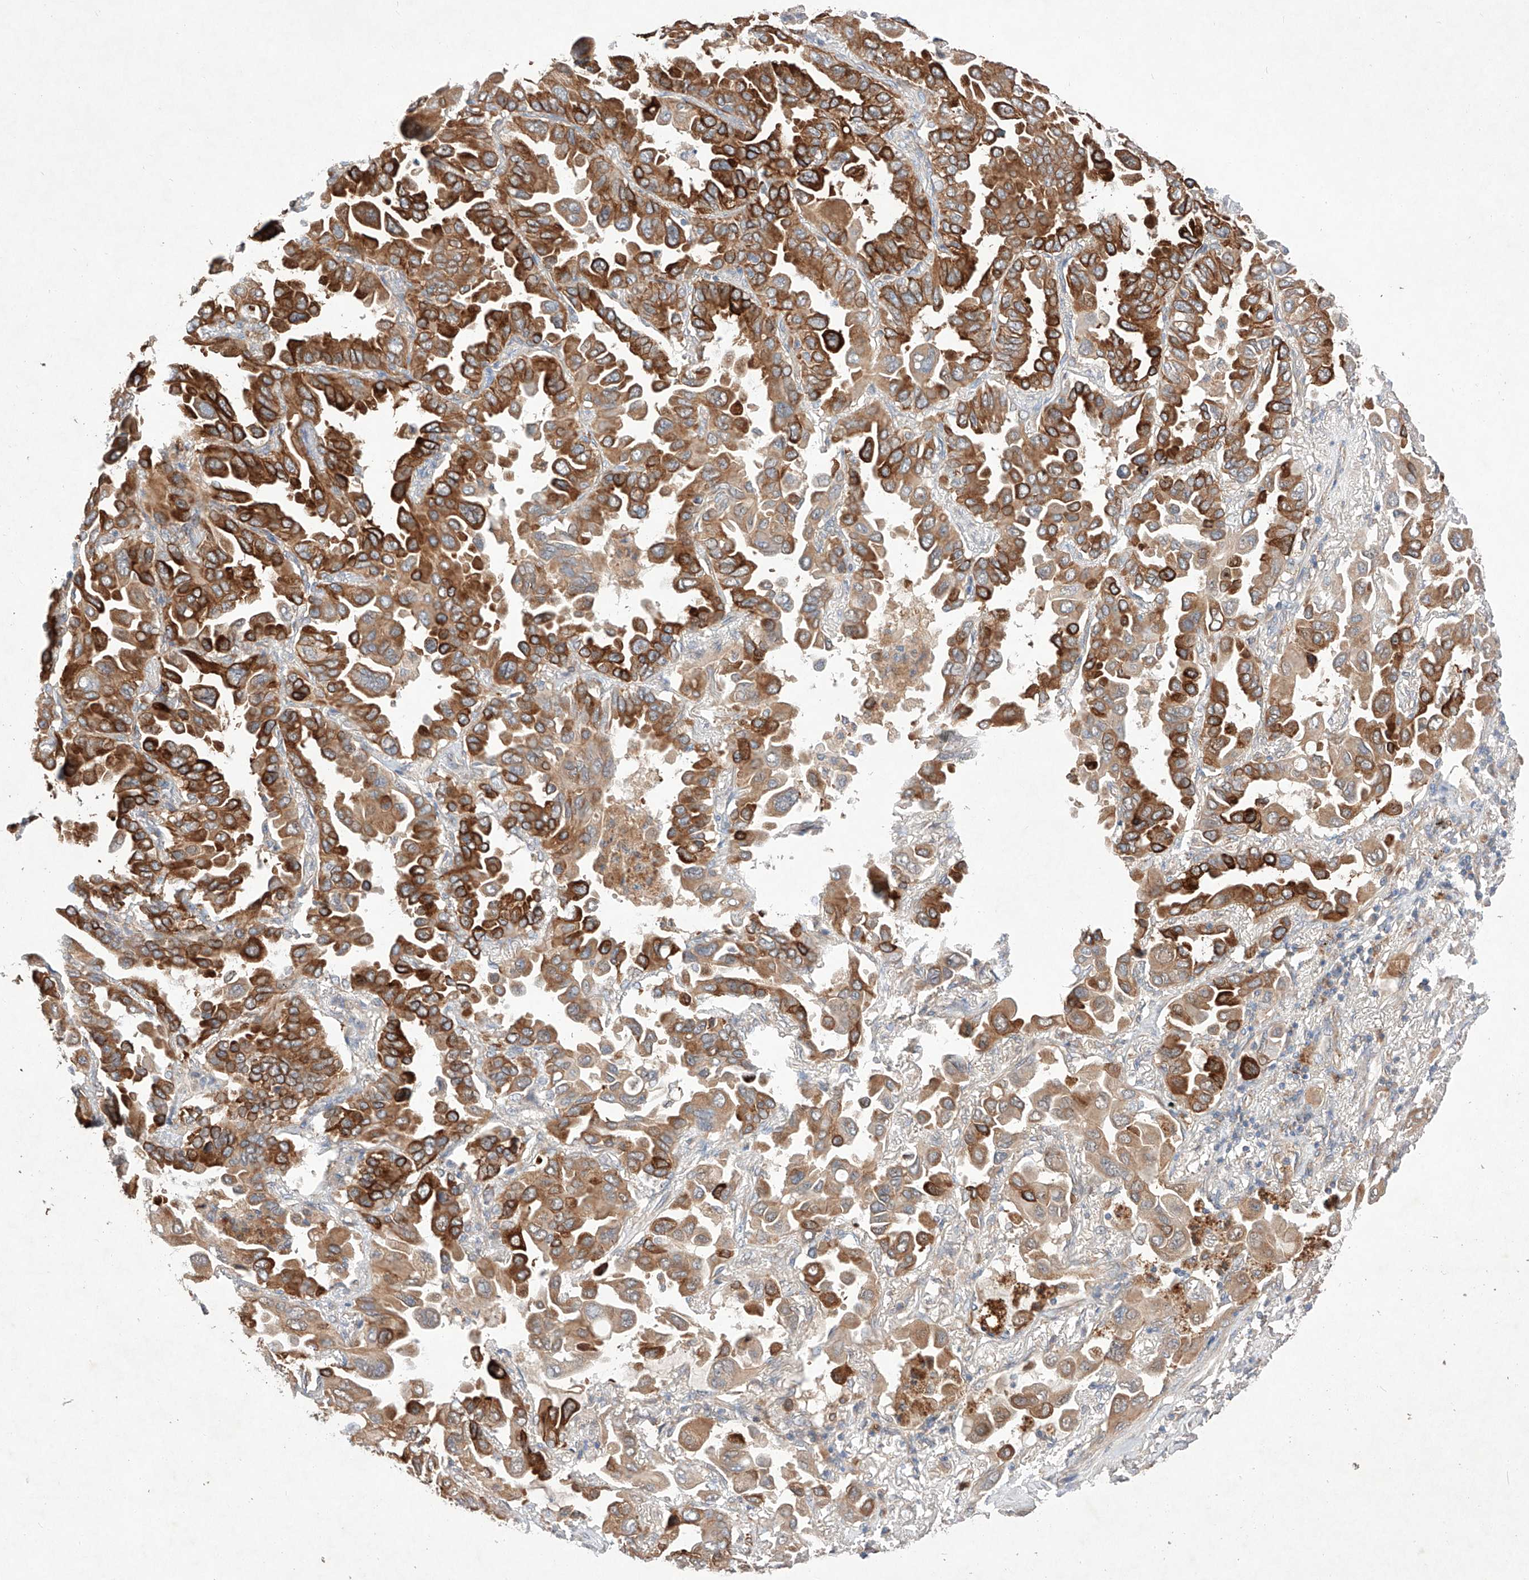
{"staining": {"intensity": "strong", "quantity": "25%-75%", "location": "cytoplasmic/membranous"}, "tissue": "lung cancer", "cell_type": "Tumor cells", "image_type": "cancer", "snomed": [{"axis": "morphology", "description": "Adenocarcinoma, NOS"}, {"axis": "topography", "description": "Lung"}], "caption": "An immunohistochemistry histopathology image of tumor tissue is shown. Protein staining in brown shows strong cytoplasmic/membranous positivity in lung cancer (adenocarcinoma) within tumor cells.", "gene": "C6orf62", "patient": {"sex": "male", "age": 64}}